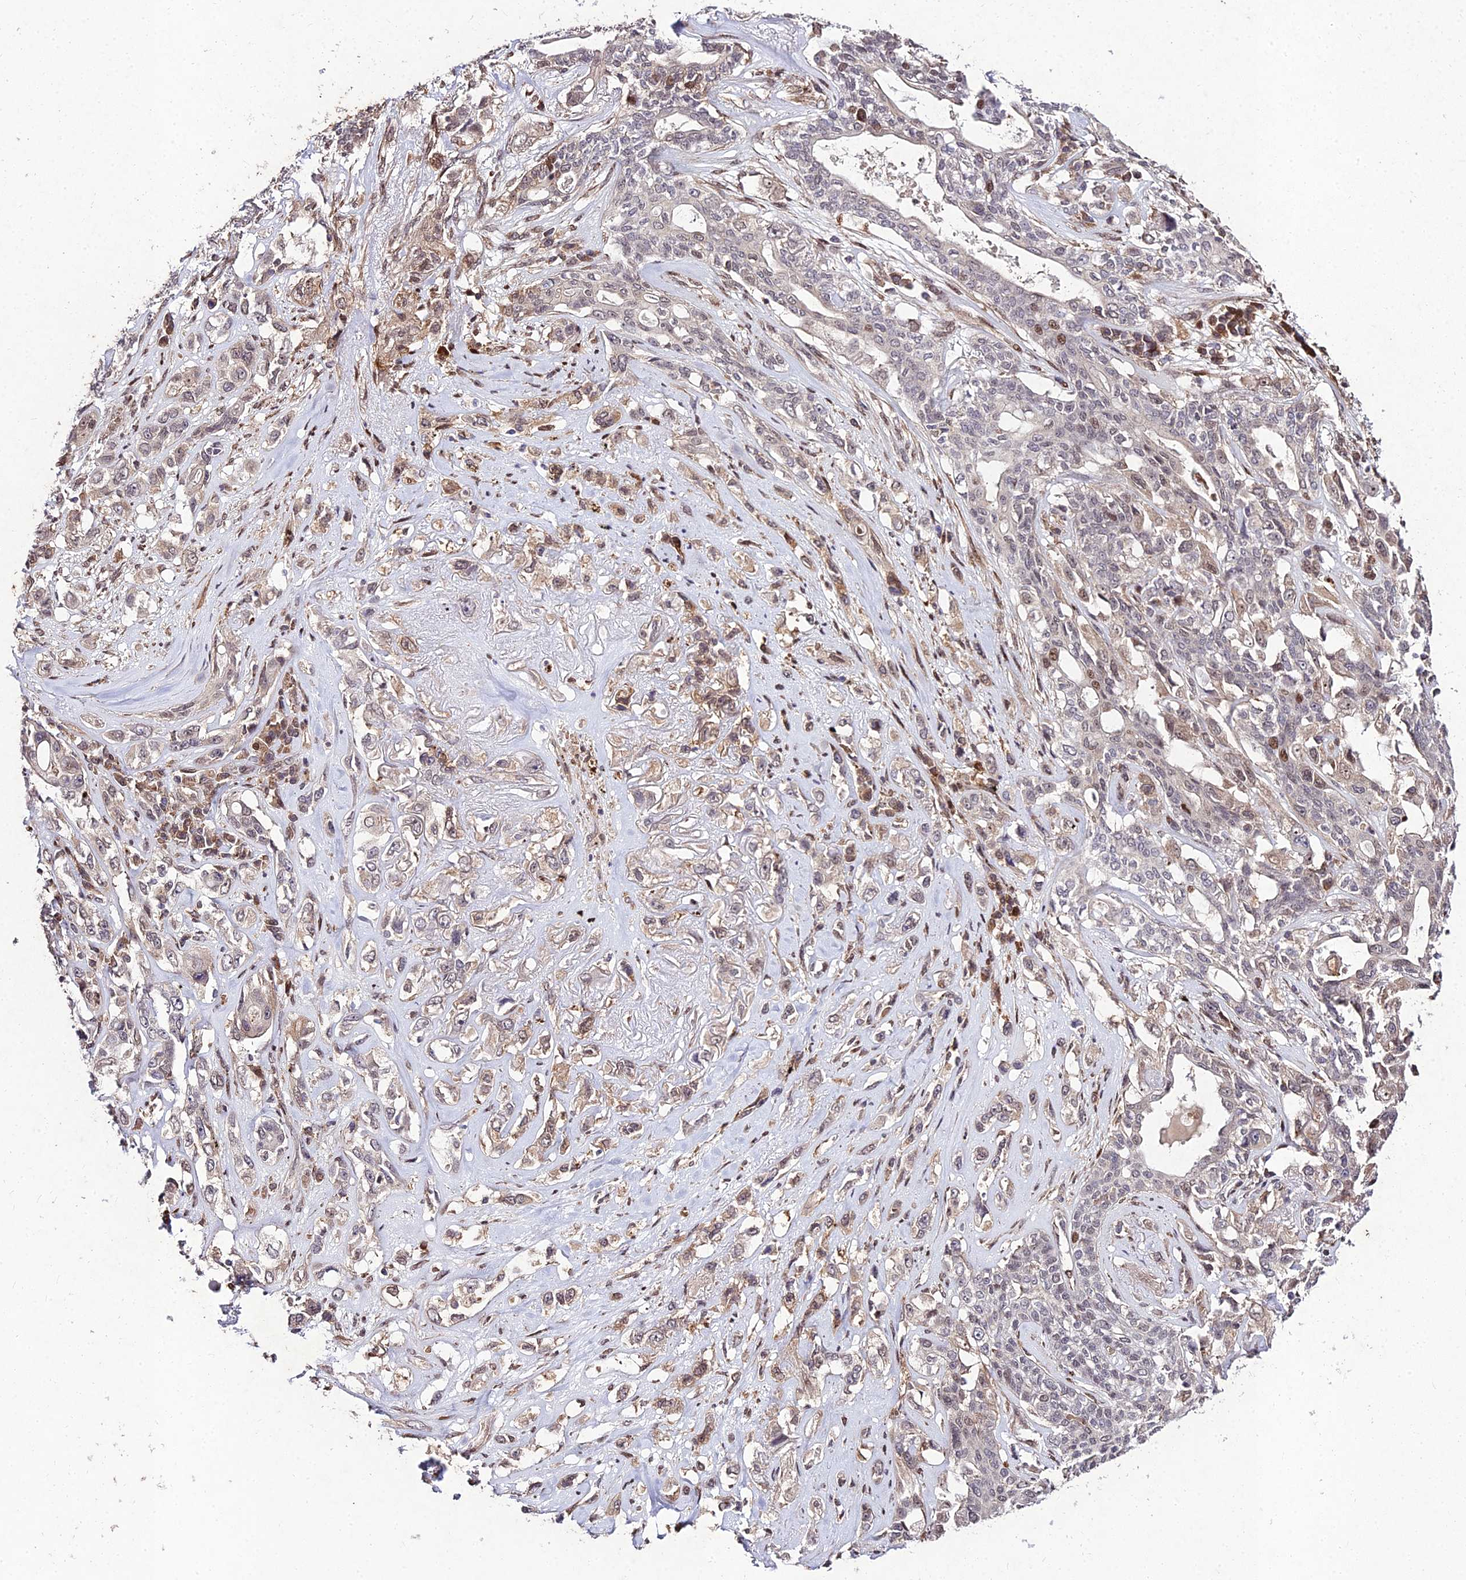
{"staining": {"intensity": "negative", "quantity": "none", "location": "none"}, "tissue": "lung cancer", "cell_type": "Tumor cells", "image_type": "cancer", "snomed": [{"axis": "morphology", "description": "Squamous cell carcinoma, NOS"}, {"axis": "topography", "description": "Lung"}], "caption": "This is a micrograph of immunohistochemistry staining of lung squamous cell carcinoma, which shows no staining in tumor cells.", "gene": "MKKS", "patient": {"sex": "female", "age": 70}}